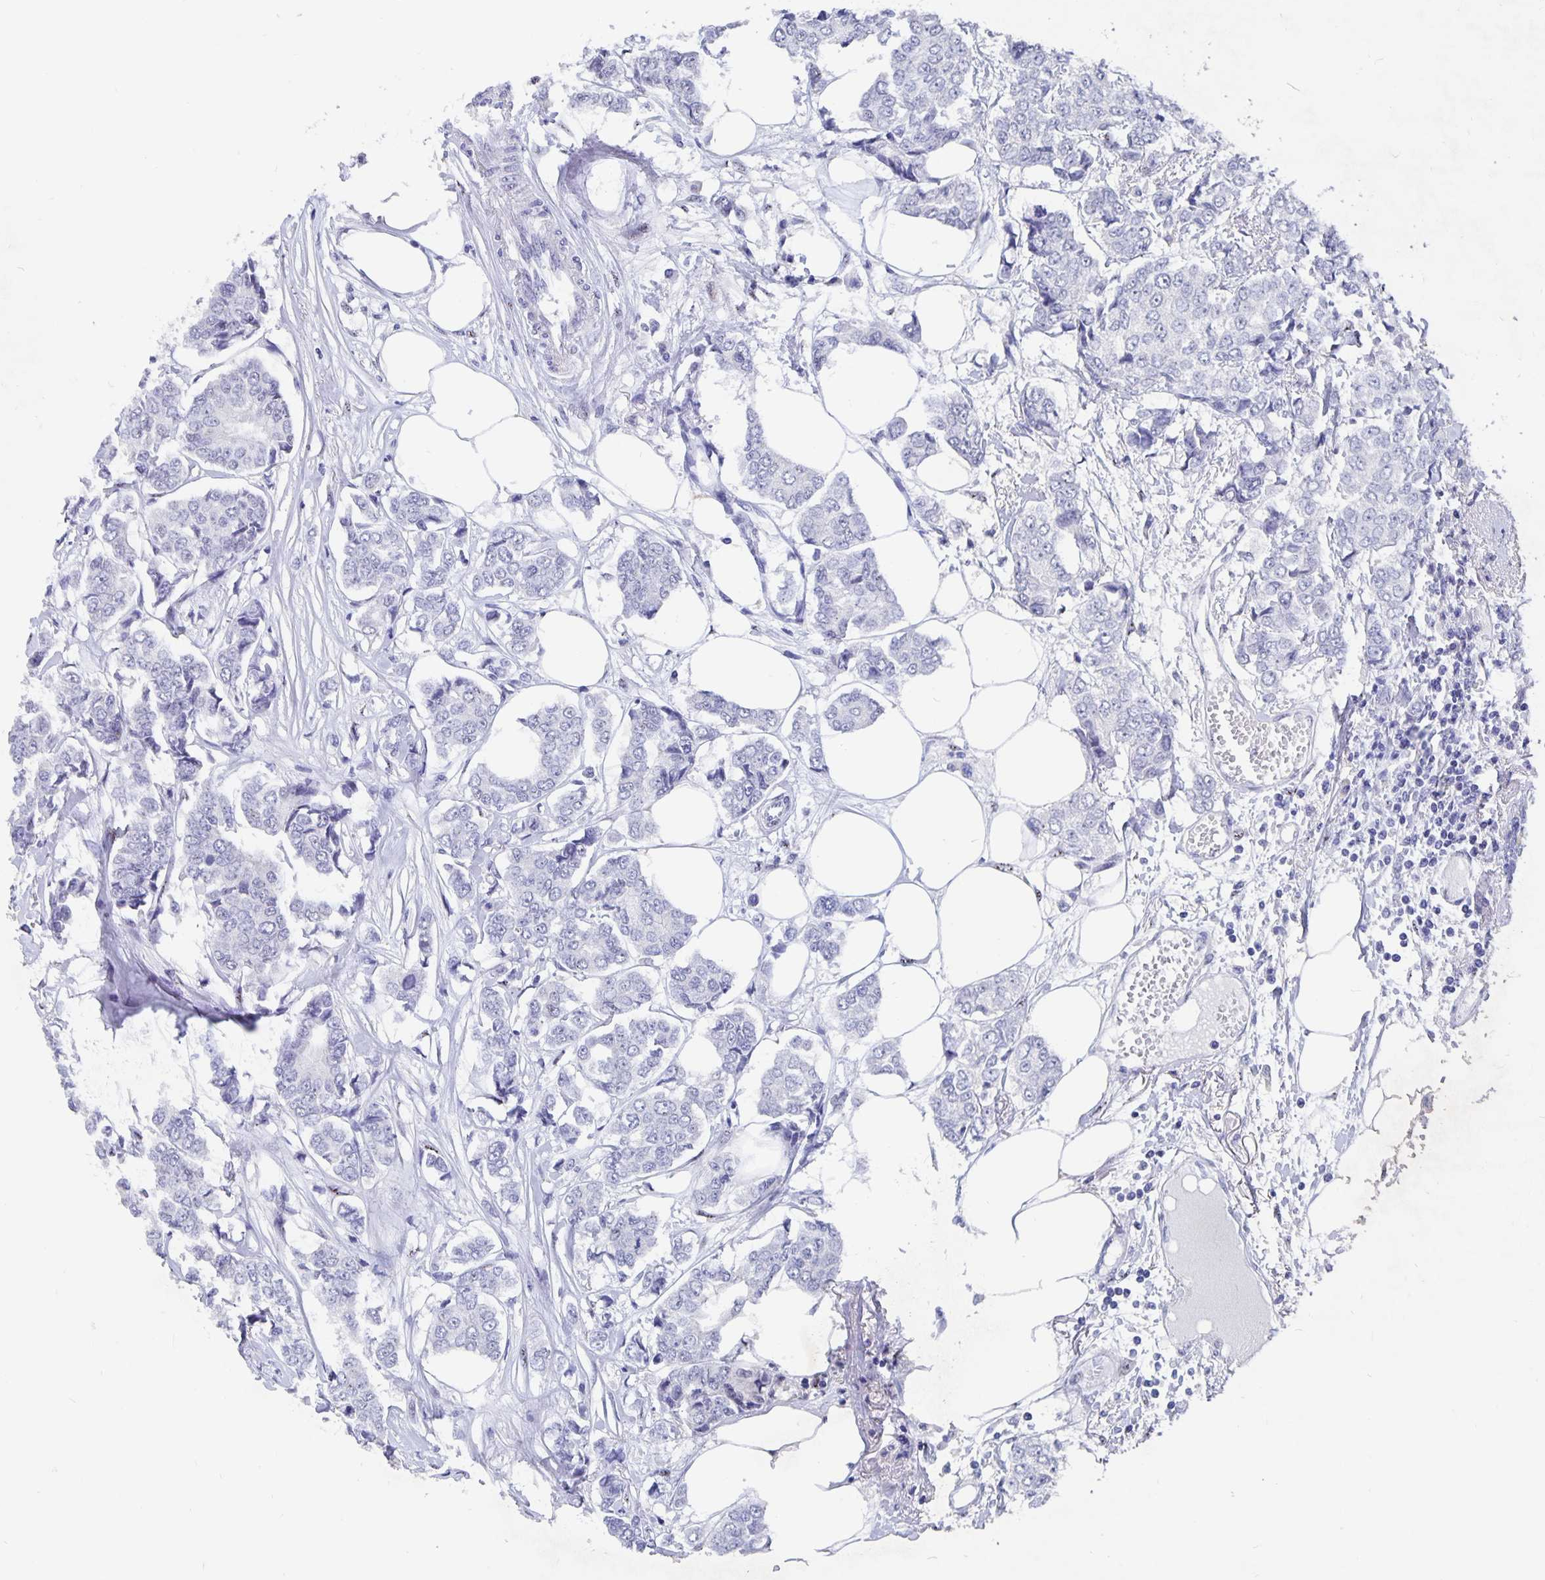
{"staining": {"intensity": "negative", "quantity": "none", "location": "none"}, "tissue": "breast cancer", "cell_type": "Tumor cells", "image_type": "cancer", "snomed": [{"axis": "morphology", "description": "Duct carcinoma"}, {"axis": "topography", "description": "Breast"}], "caption": "Immunohistochemistry (IHC) photomicrograph of intraductal carcinoma (breast) stained for a protein (brown), which displays no expression in tumor cells.", "gene": "SMOC1", "patient": {"sex": "female", "age": 94}}